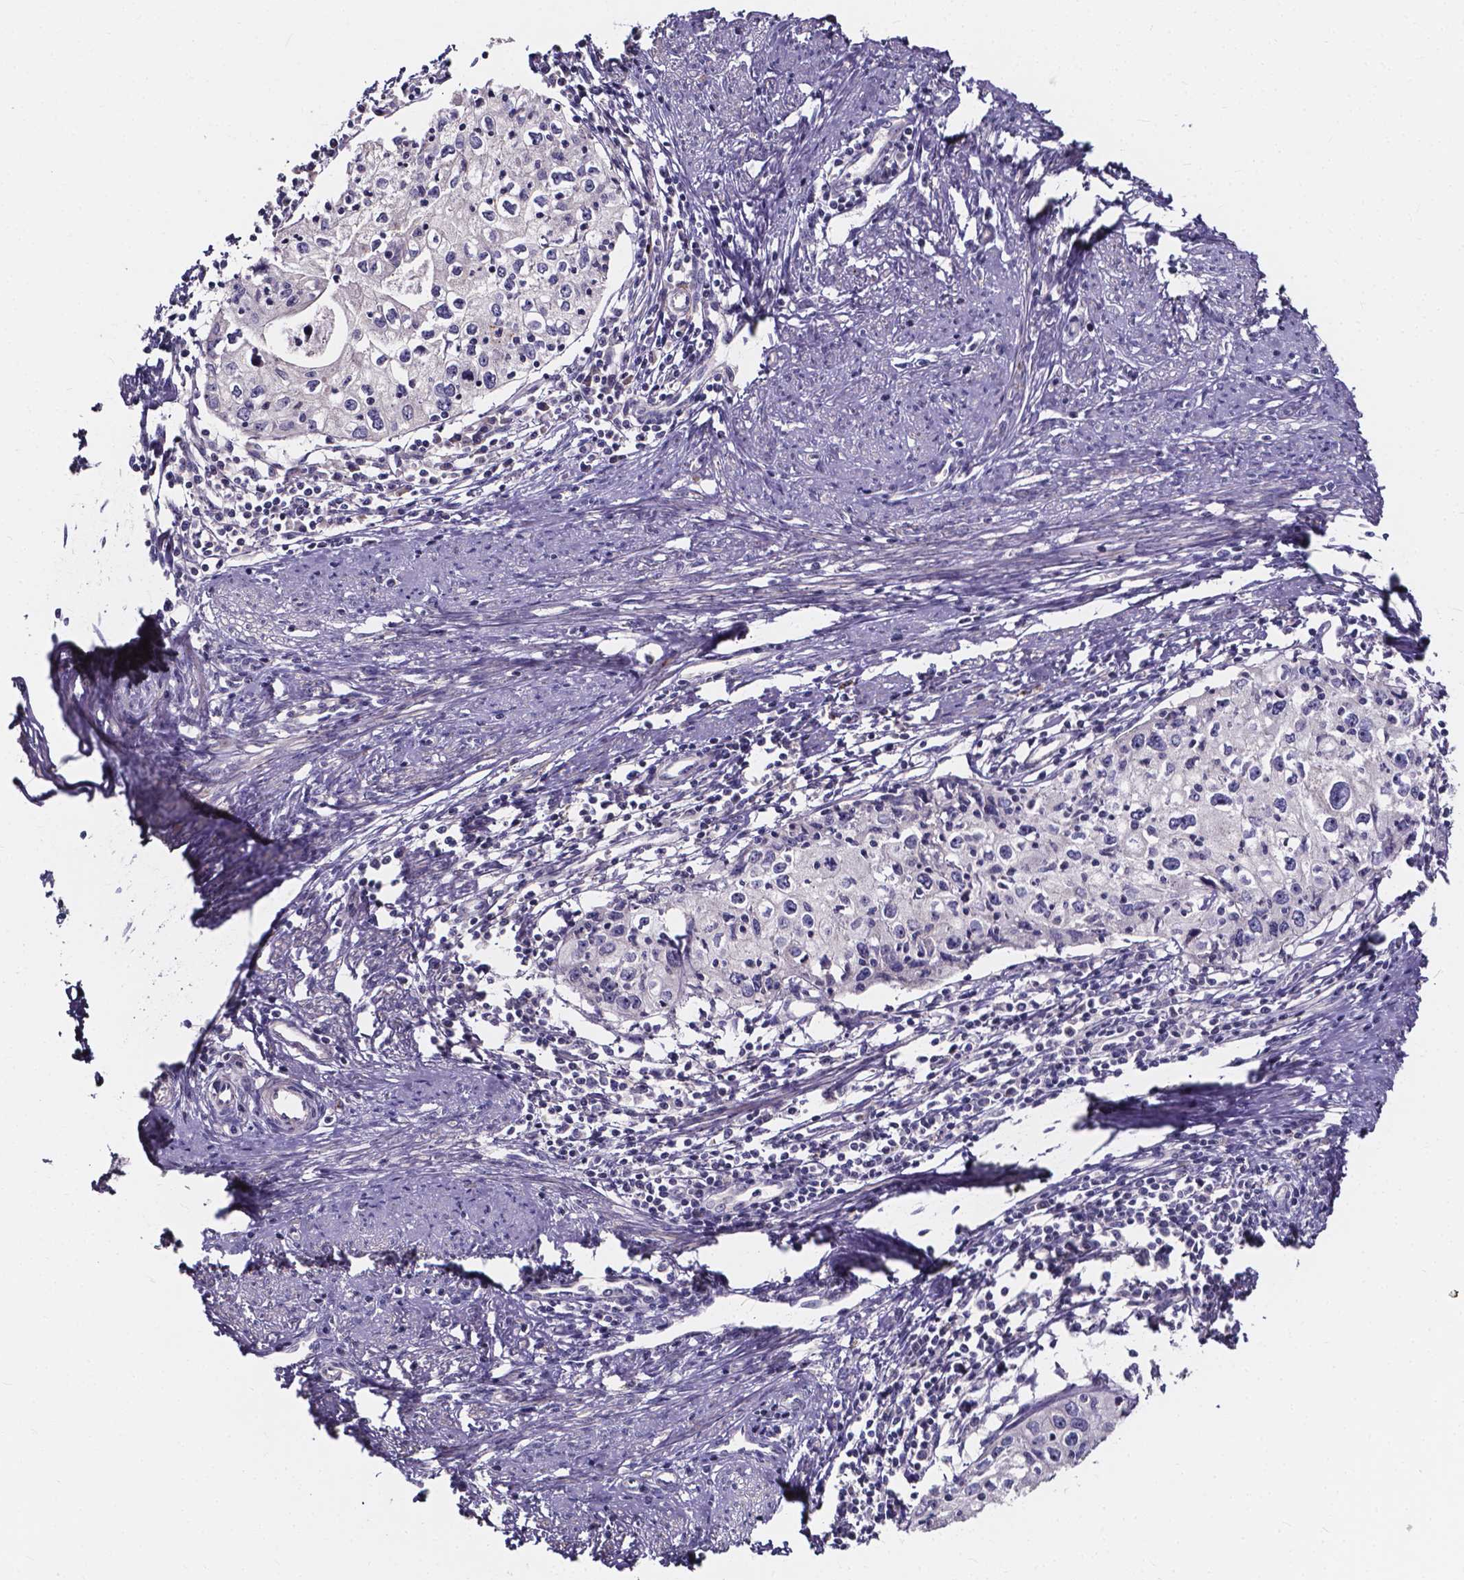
{"staining": {"intensity": "negative", "quantity": "none", "location": "none"}, "tissue": "cervical cancer", "cell_type": "Tumor cells", "image_type": "cancer", "snomed": [{"axis": "morphology", "description": "Squamous cell carcinoma, NOS"}, {"axis": "topography", "description": "Cervix"}], "caption": "Cervical cancer (squamous cell carcinoma) was stained to show a protein in brown. There is no significant positivity in tumor cells.", "gene": "SPOCD1", "patient": {"sex": "female", "age": 40}}